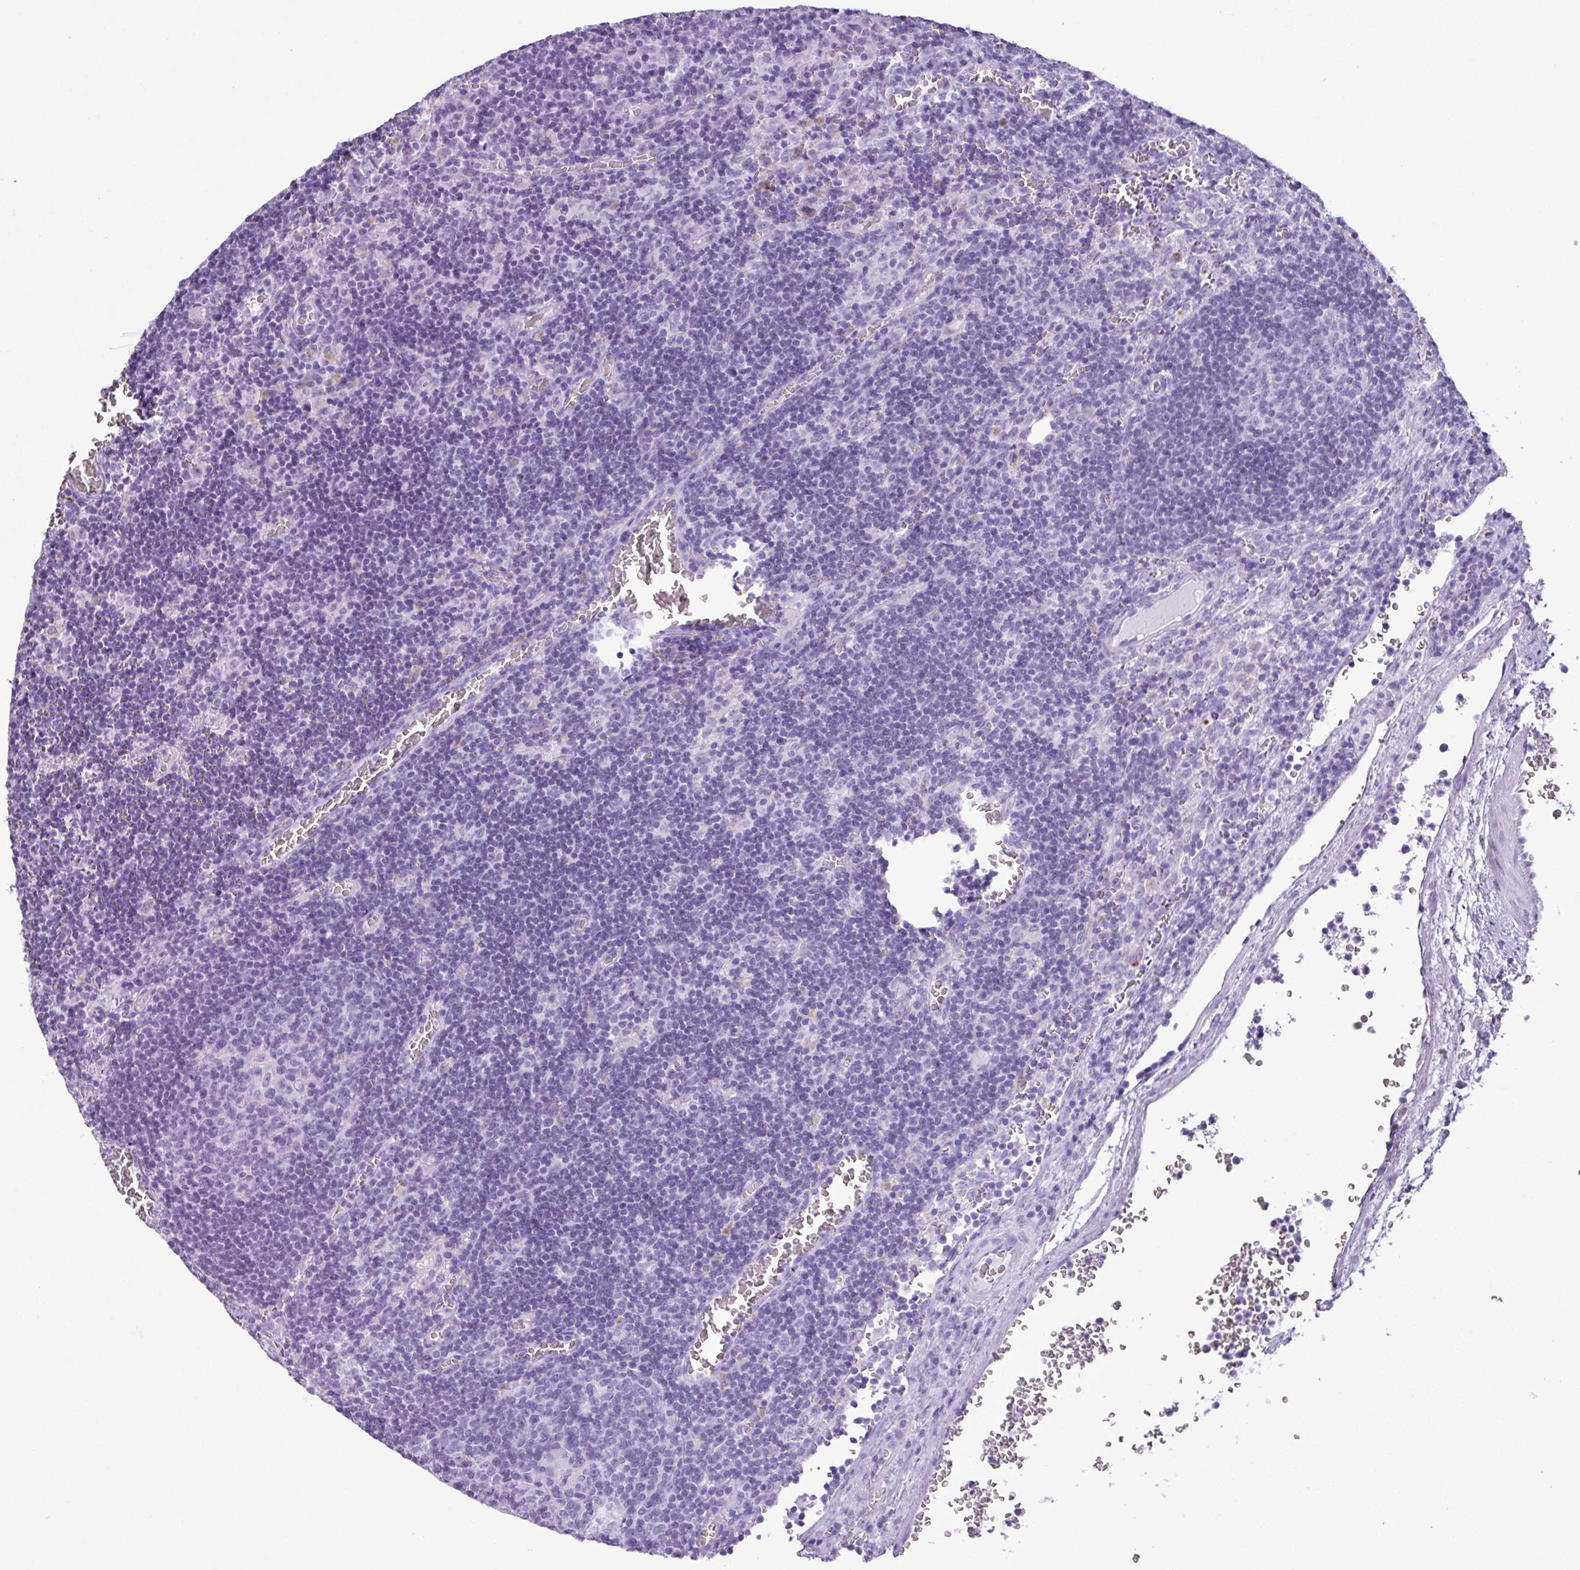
{"staining": {"intensity": "negative", "quantity": "none", "location": "none"}, "tissue": "lymph node", "cell_type": "Germinal center cells", "image_type": "normal", "snomed": [{"axis": "morphology", "description": "Normal tissue, NOS"}, {"axis": "topography", "description": "Lymph node"}], "caption": "A high-resolution photomicrograph shows IHC staining of normal lymph node, which shows no significant staining in germinal center cells. The staining is performed using DAB (3,3'-diaminobenzidine) brown chromogen with nuclei counter-stained in using hematoxylin.", "gene": "AGO3", "patient": {"sex": "male", "age": 50}}